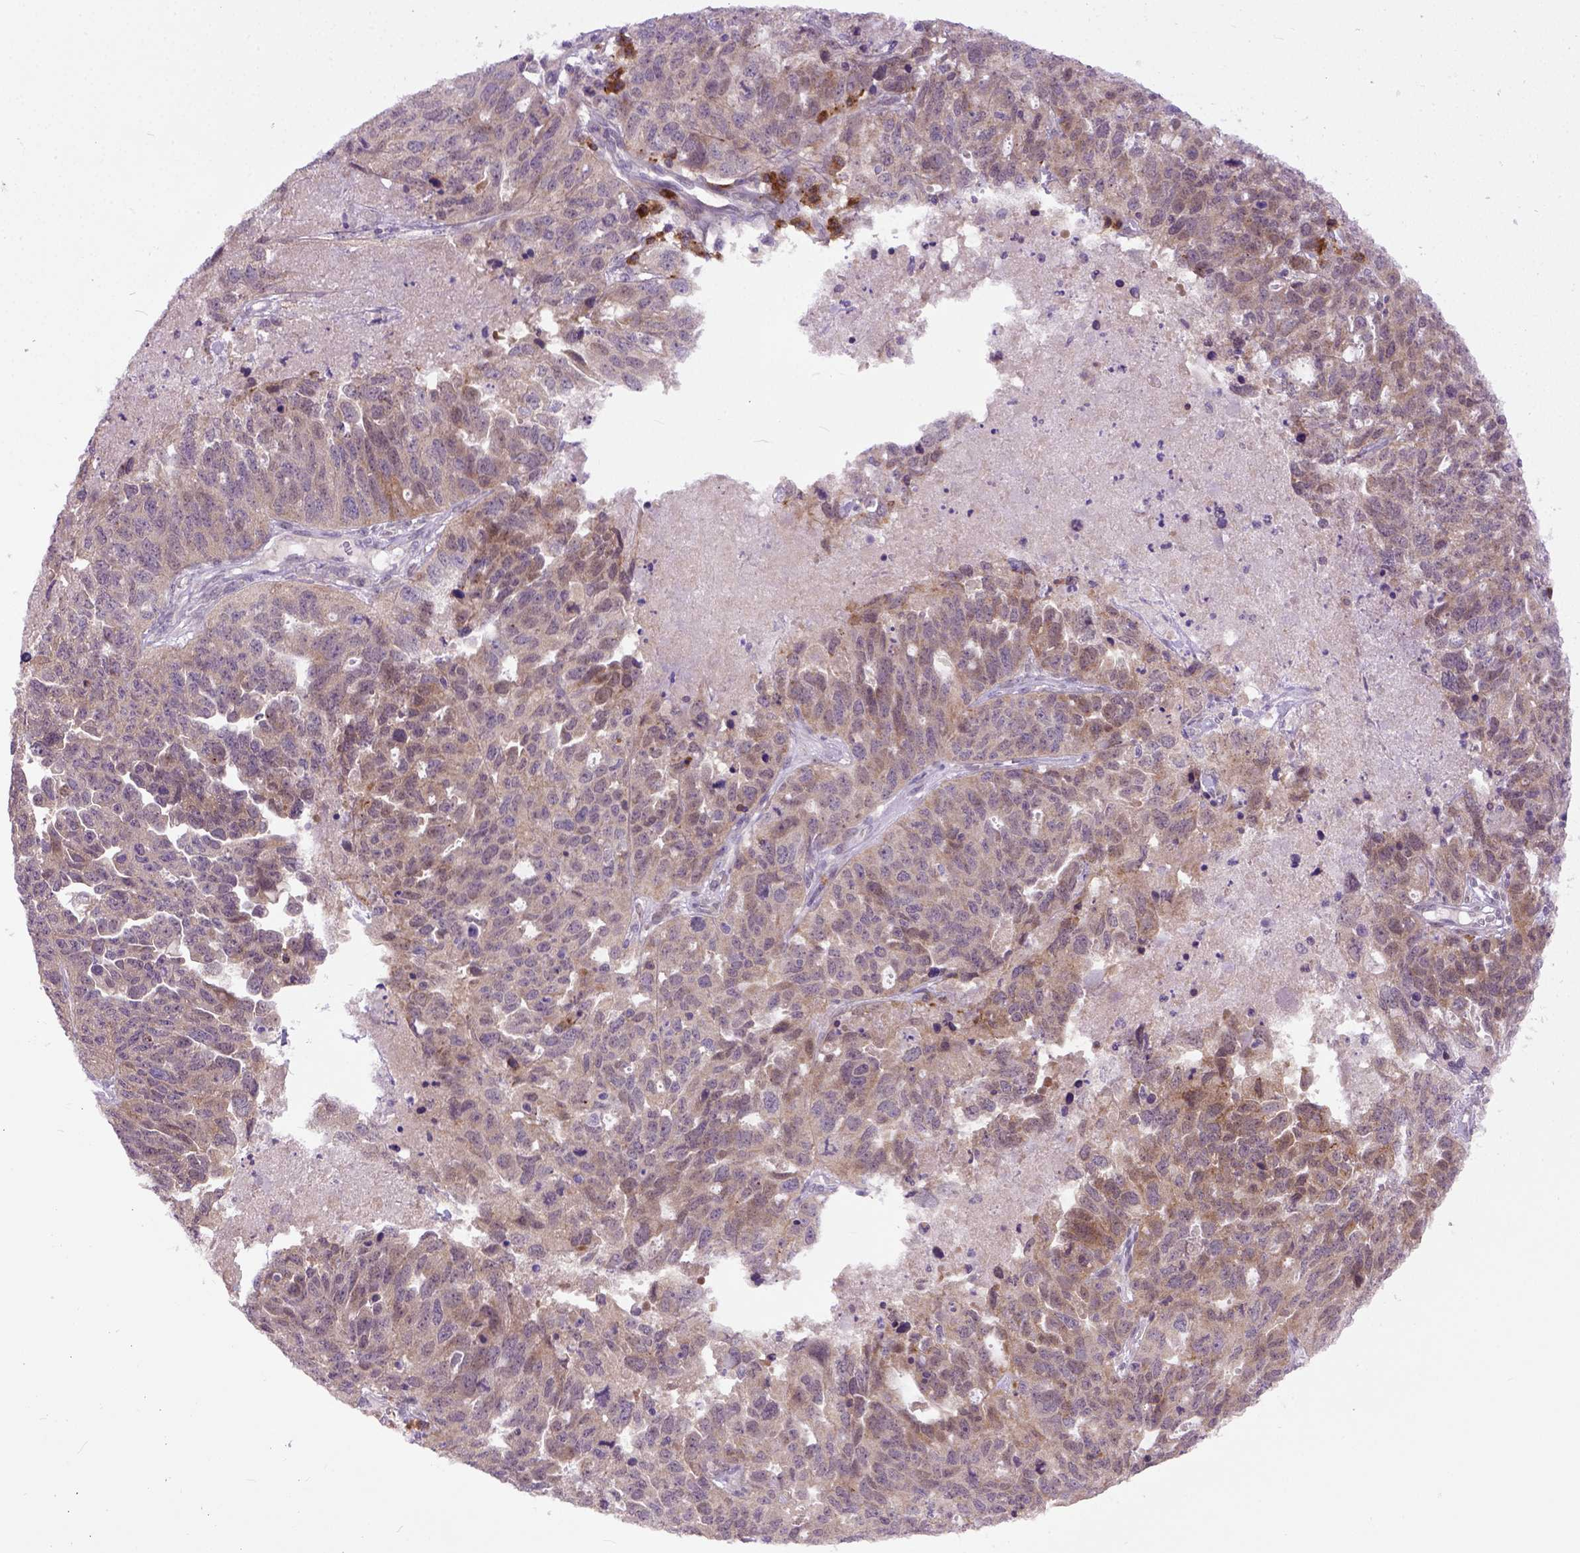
{"staining": {"intensity": "moderate", "quantity": "25%-75%", "location": "cytoplasmic/membranous"}, "tissue": "ovarian cancer", "cell_type": "Tumor cells", "image_type": "cancer", "snomed": [{"axis": "morphology", "description": "Cystadenocarcinoma, serous, NOS"}, {"axis": "topography", "description": "Ovary"}], "caption": "Moderate cytoplasmic/membranous protein expression is present in approximately 25%-75% of tumor cells in ovarian cancer.", "gene": "CPNE1", "patient": {"sex": "female", "age": 71}}